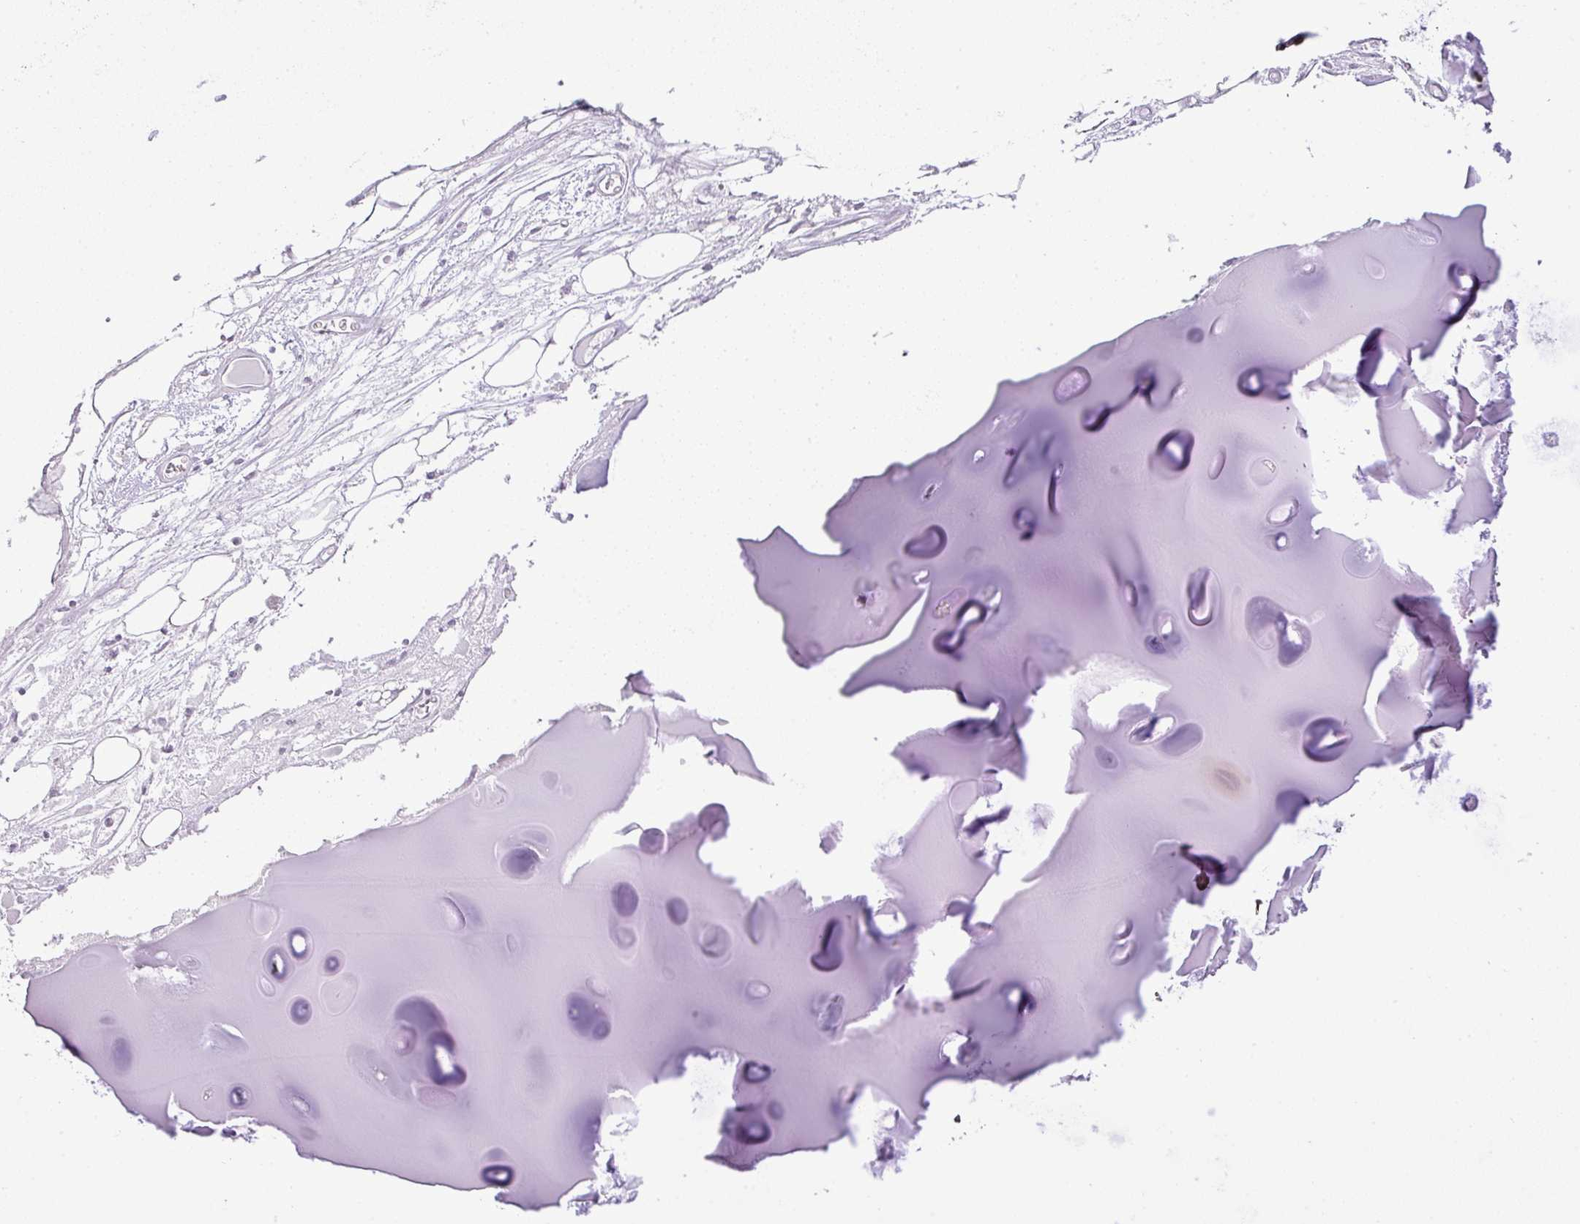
{"staining": {"intensity": "weak", "quantity": "25%-75%", "location": "cytoplasmic/membranous"}, "tissue": "adipose tissue", "cell_type": "Adipocytes", "image_type": "normal", "snomed": [{"axis": "morphology", "description": "Normal tissue, NOS"}, {"axis": "topography", "description": "Cartilage tissue"}], "caption": "This histopathology image displays IHC staining of benign adipose tissue, with low weak cytoplasmic/membranous positivity in approximately 25%-75% of adipocytes.", "gene": "PARD6G", "patient": {"sex": "male", "age": 57}}